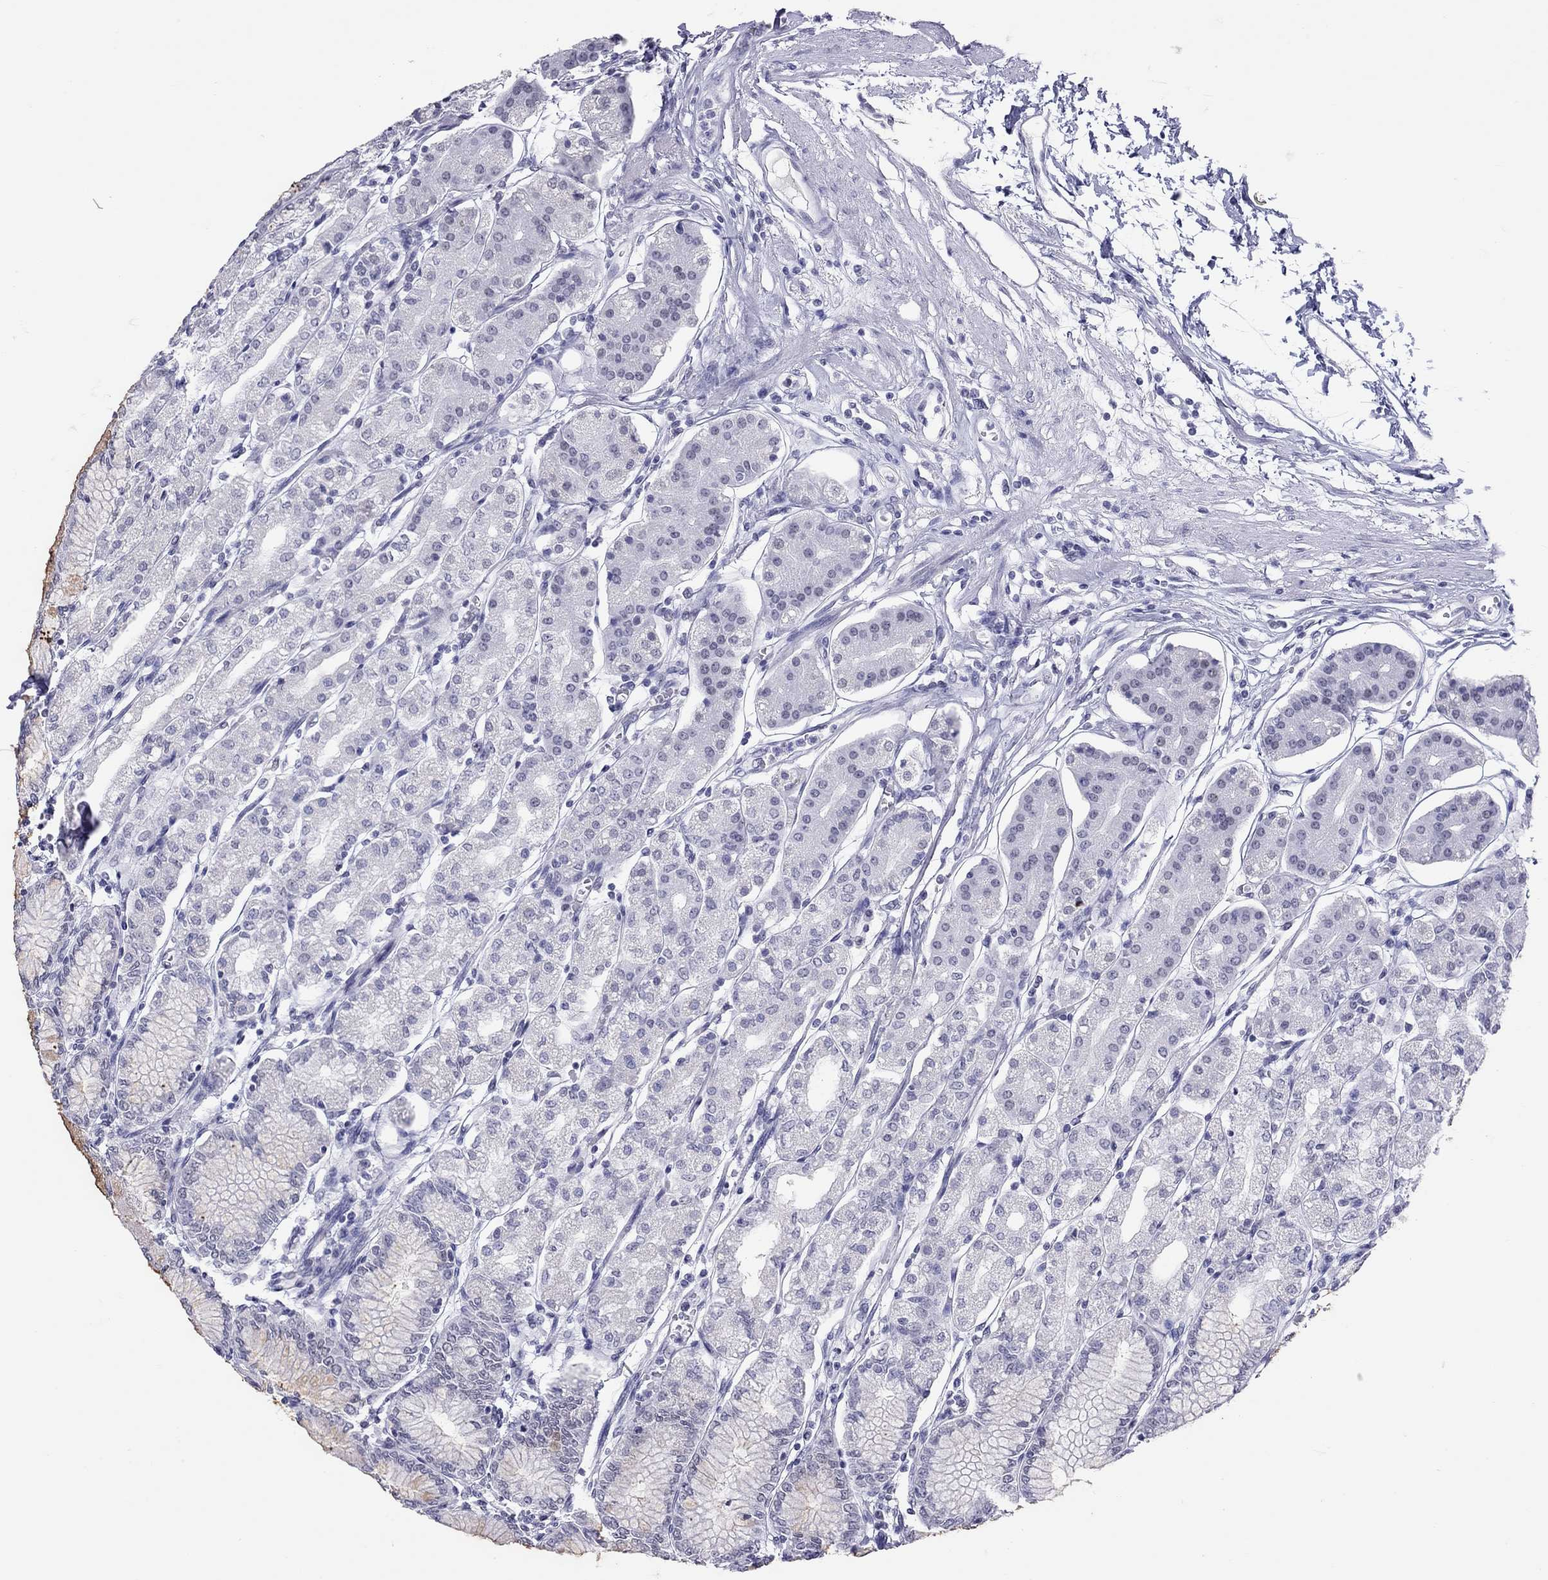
{"staining": {"intensity": "negative", "quantity": "none", "location": "none"}, "tissue": "stomach", "cell_type": "Glandular cells", "image_type": "normal", "snomed": [{"axis": "morphology", "description": "Normal tissue, NOS"}, {"axis": "topography", "description": "Skeletal muscle"}, {"axis": "topography", "description": "Stomach"}], "caption": "A high-resolution image shows immunohistochemistry staining of unremarkable stomach, which exhibits no significant staining in glandular cells.", "gene": "JHY", "patient": {"sex": "female", "age": 57}}